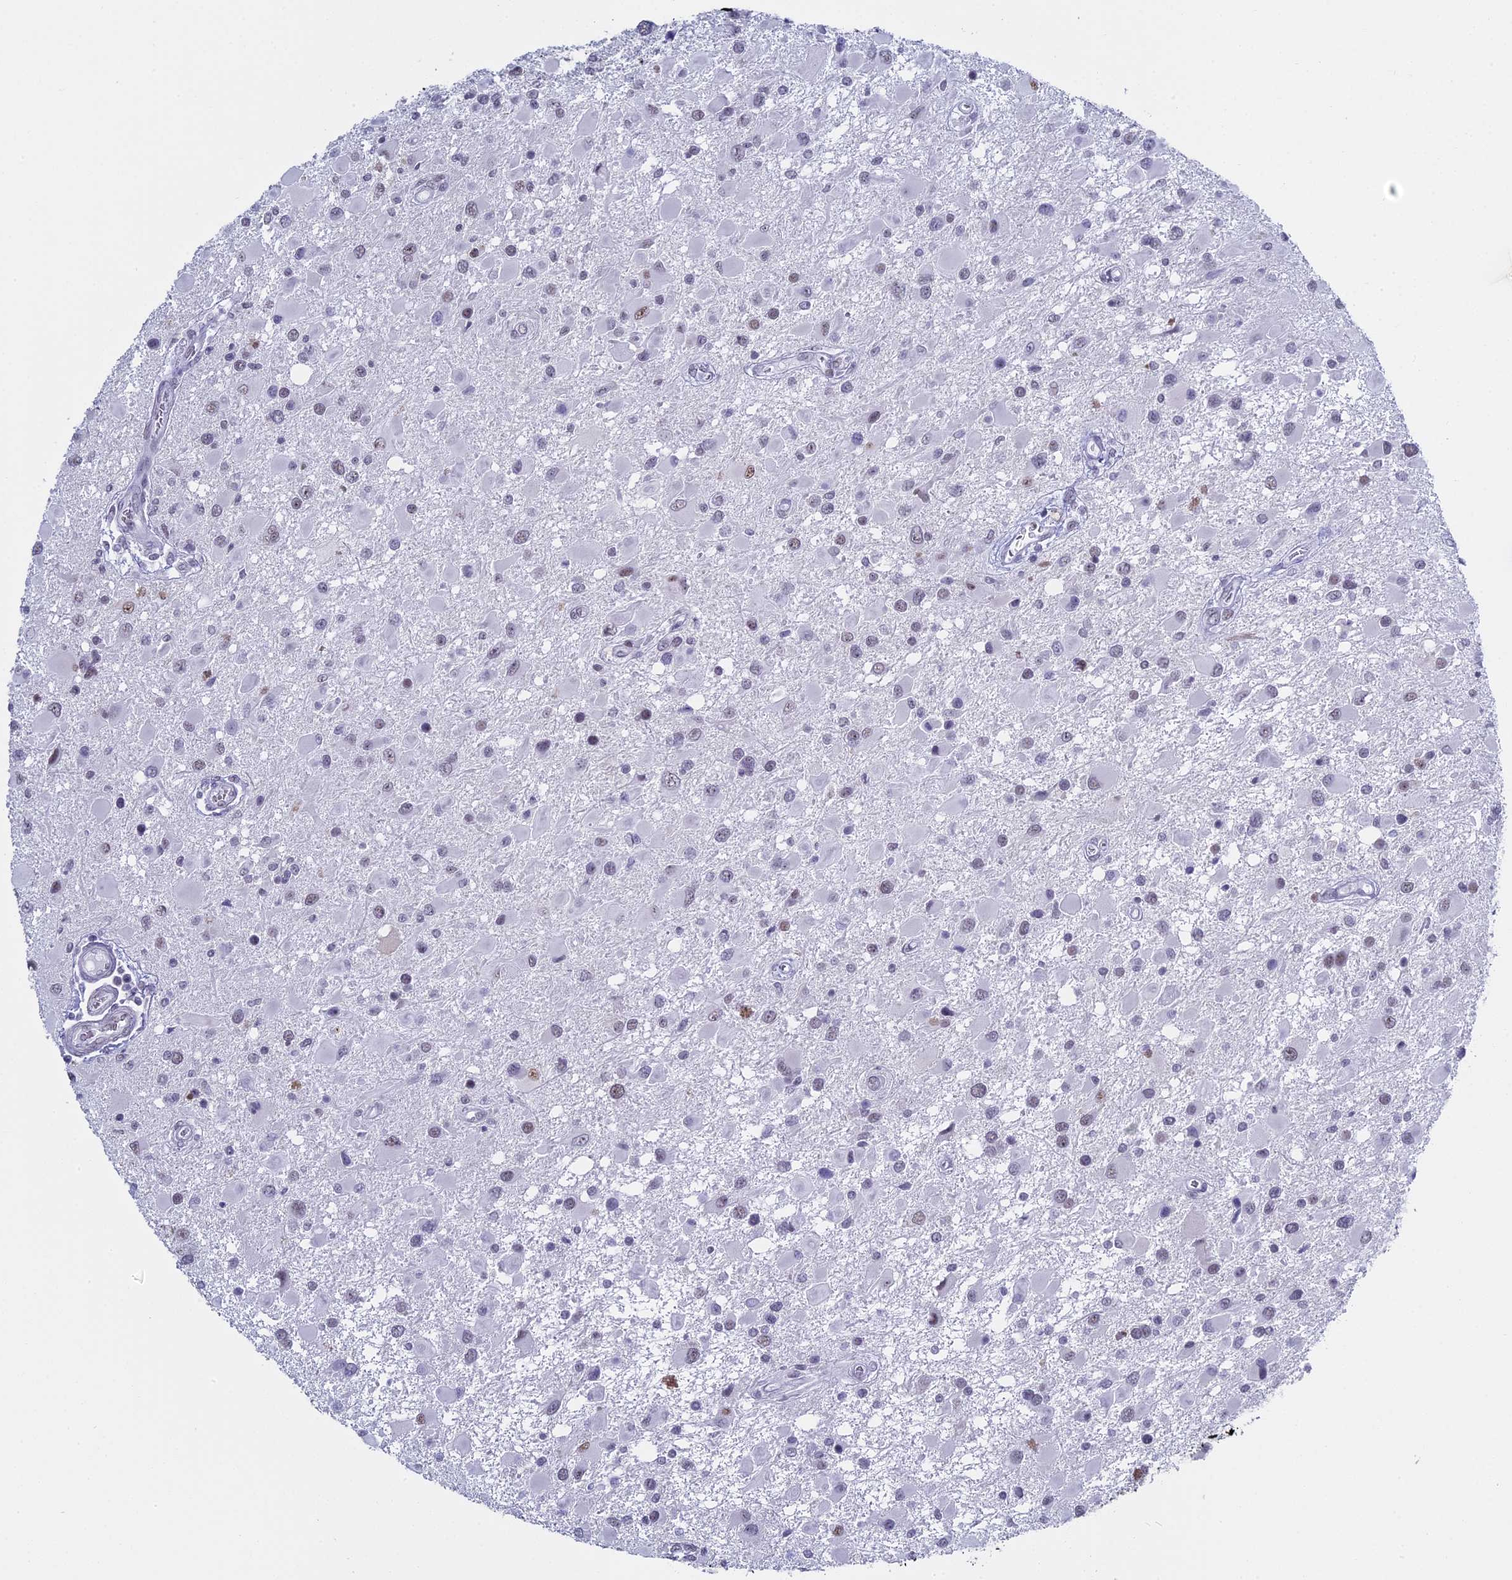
{"staining": {"intensity": "moderate", "quantity": "<25%", "location": "nuclear"}, "tissue": "glioma", "cell_type": "Tumor cells", "image_type": "cancer", "snomed": [{"axis": "morphology", "description": "Glioma, malignant, High grade"}, {"axis": "topography", "description": "Brain"}], "caption": "Immunohistochemical staining of human malignant glioma (high-grade) displays low levels of moderate nuclear staining in about <25% of tumor cells.", "gene": "CD2BP2", "patient": {"sex": "male", "age": 53}}